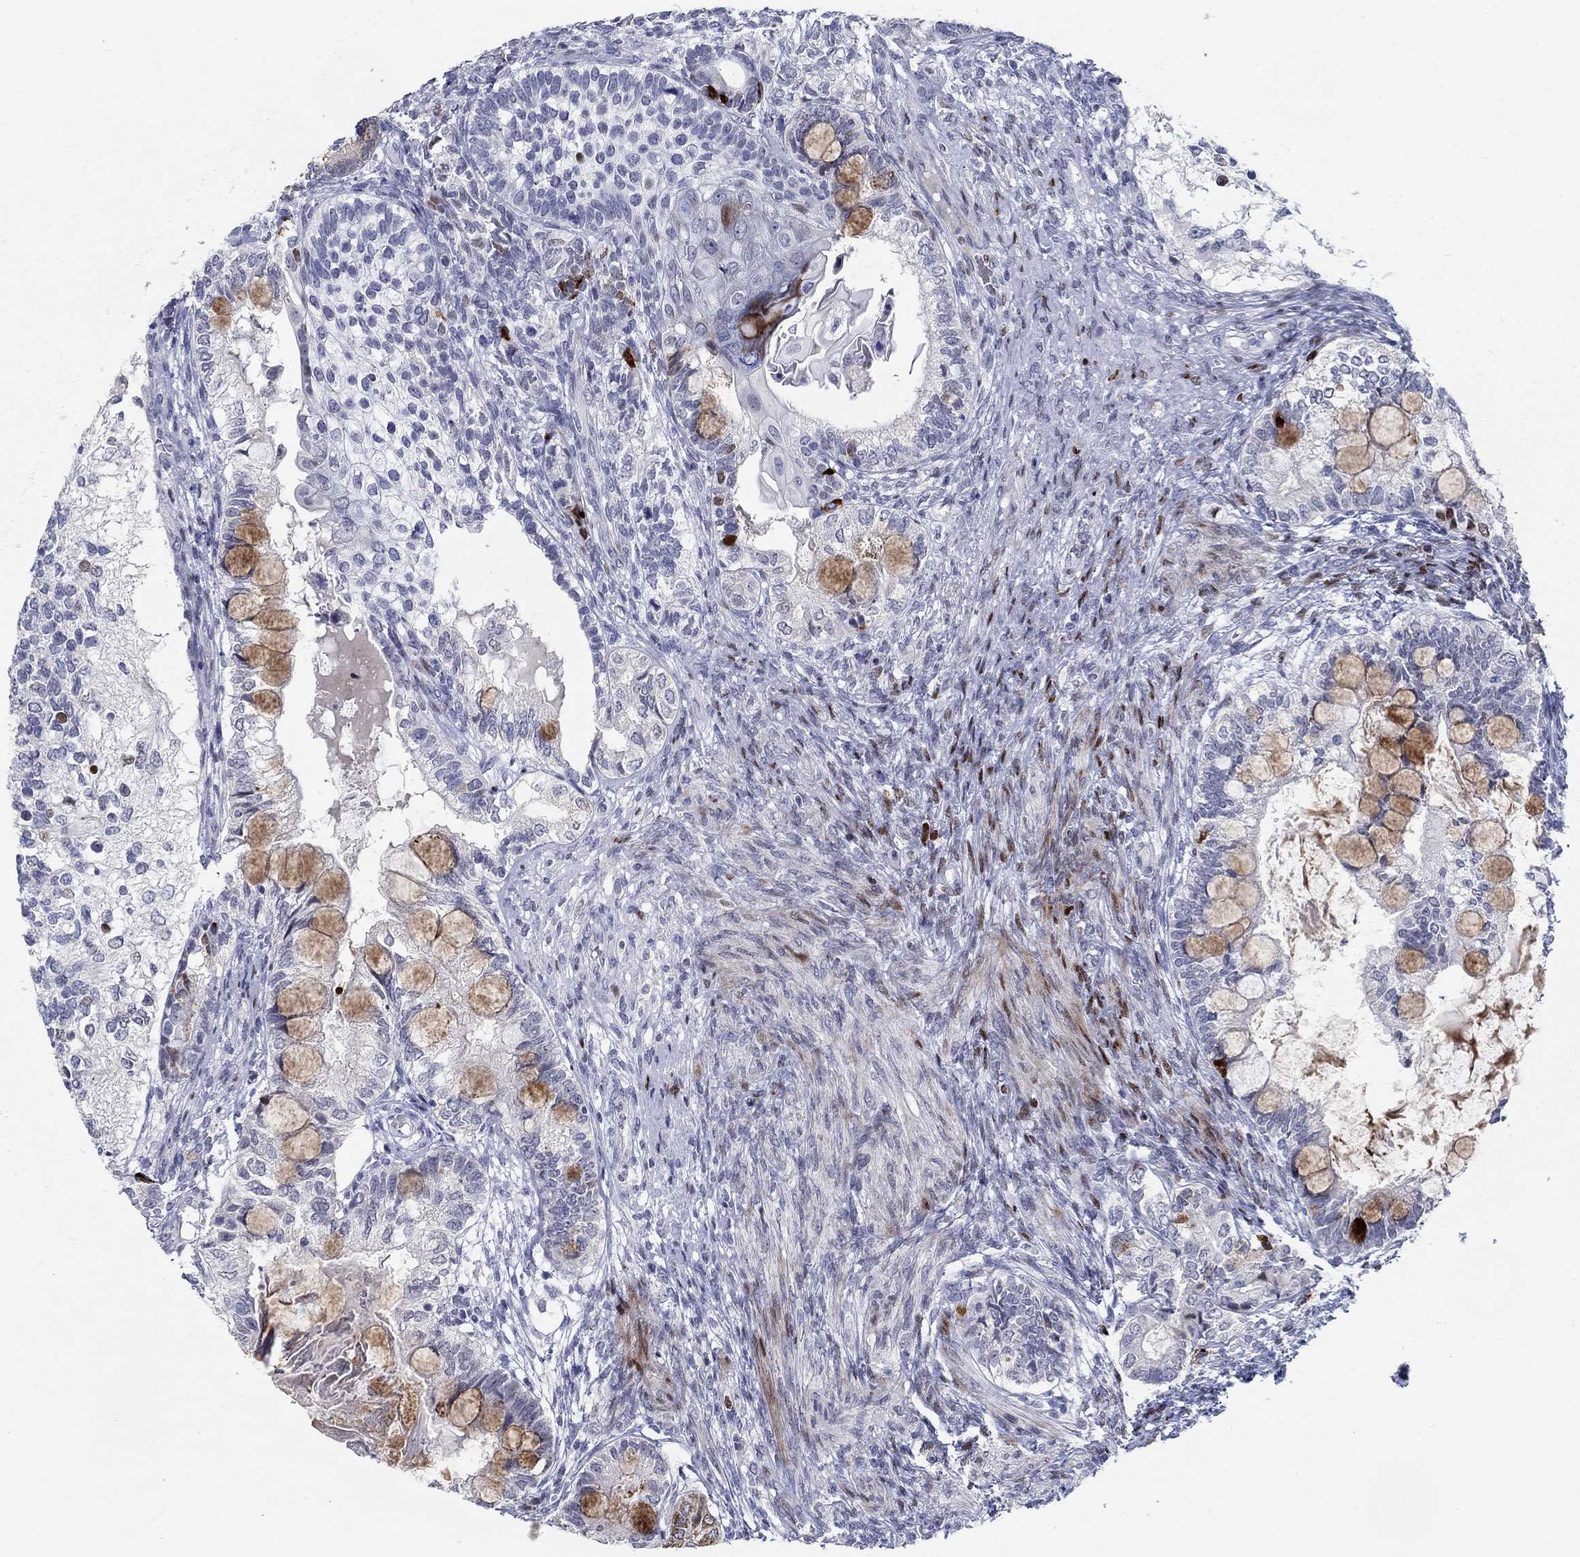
{"staining": {"intensity": "negative", "quantity": "none", "location": "none"}, "tissue": "testis cancer", "cell_type": "Tumor cells", "image_type": "cancer", "snomed": [{"axis": "morphology", "description": "Seminoma, NOS"}, {"axis": "morphology", "description": "Carcinoma, Embryonal, NOS"}, {"axis": "topography", "description": "Testis"}], "caption": "Human seminoma (testis) stained for a protein using IHC shows no staining in tumor cells.", "gene": "RAPGEF5", "patient": {"sex": "male", "age": 41}}